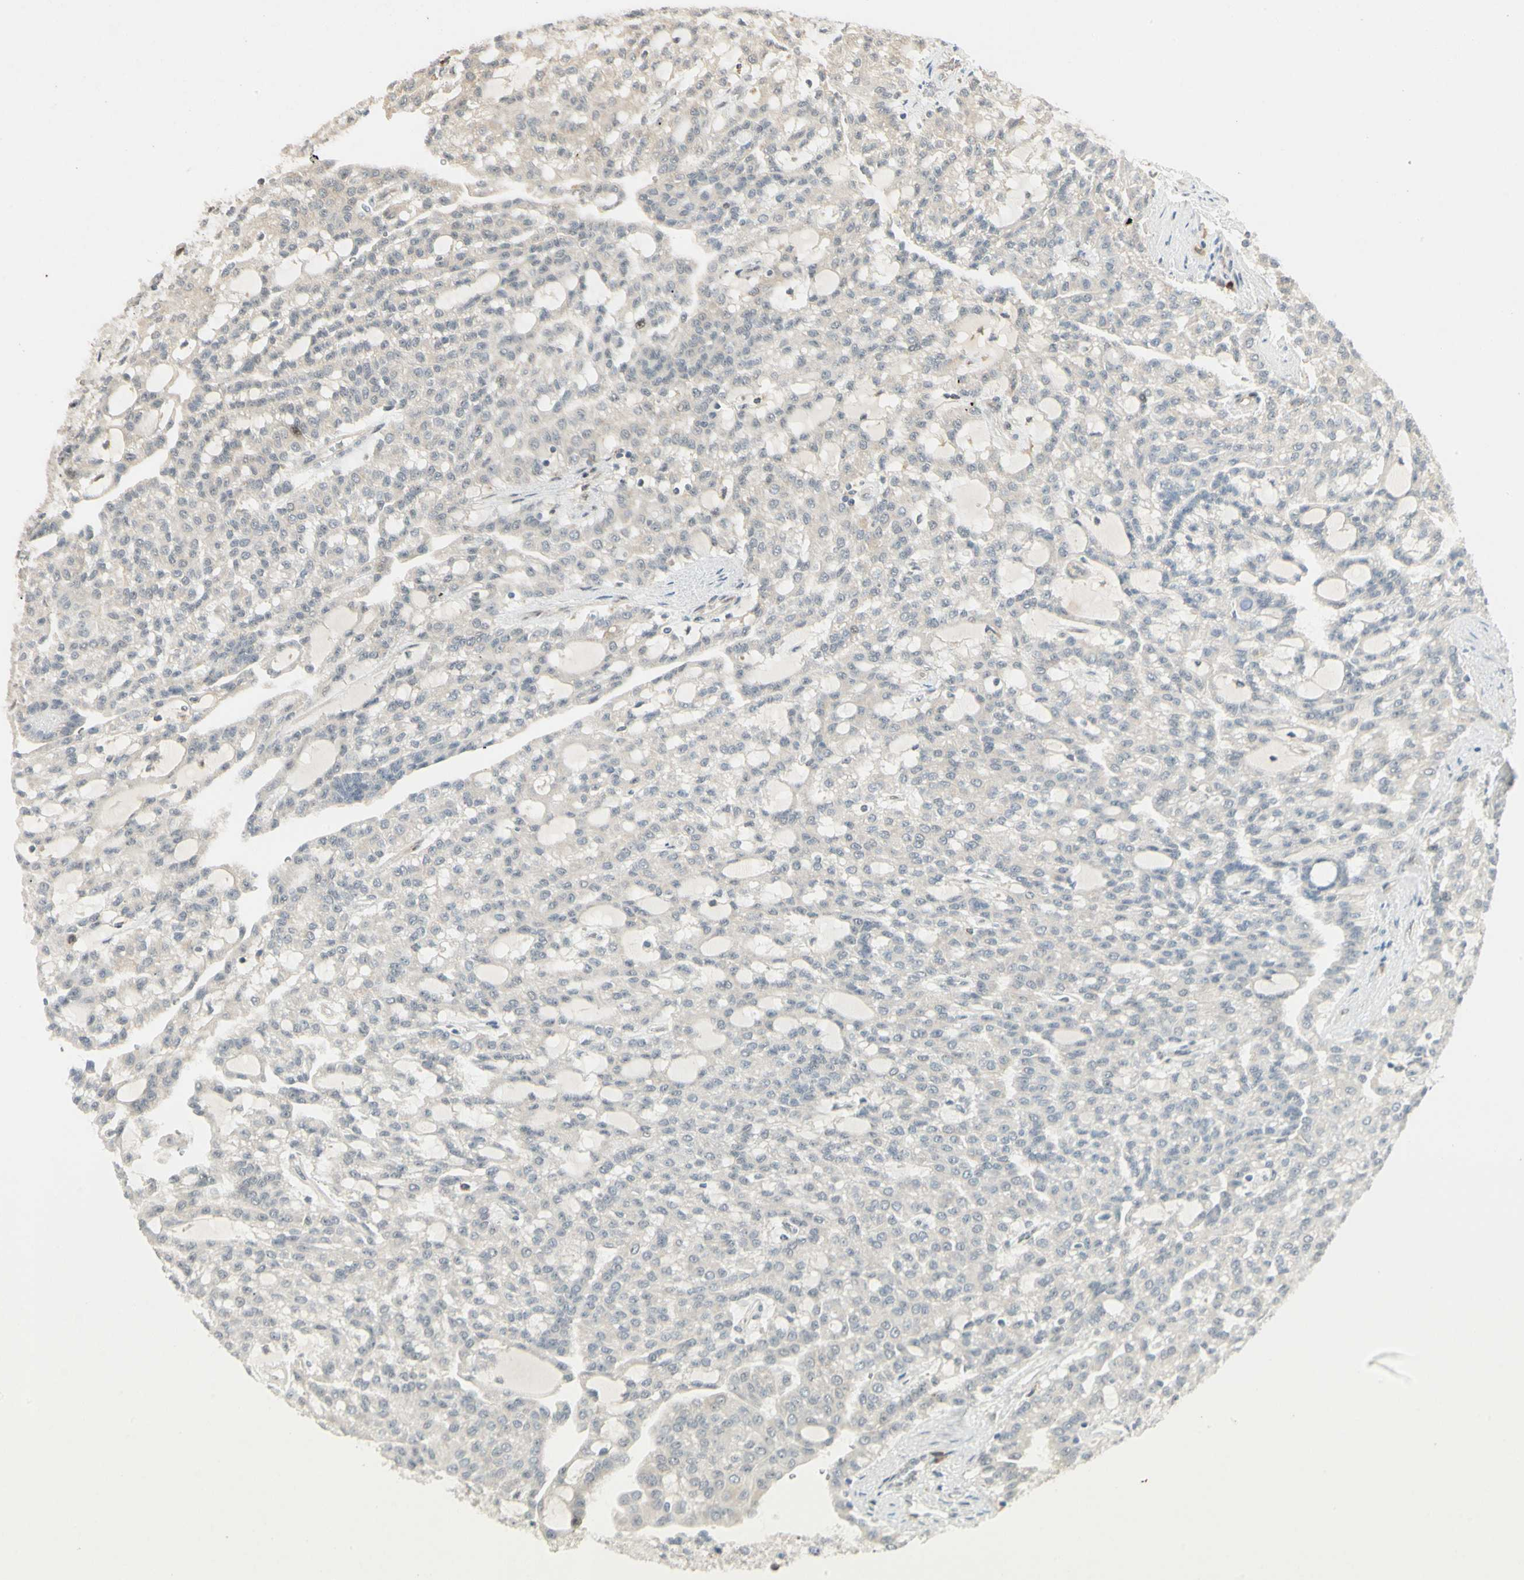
{"staining": {"intensity": "weak", "quantity": "<25%", "location": "cytoplasmic/membranous"}, "tissue": "renal cancer", "cell_type": "Tumor cells", "image_type": "cancer", "snomed": [{"axis": "morphology", "description": "Adenocarcinoma, NOS"}, {"axis": "topography", "description": "Kidney"}], "caption": "High power microscopy image of an immunohistochemistry histopathology image of adenocarcinoma (renal), revealing no significant positivity in tumor cells.", "gene": "FNDC3B", "patient": {"sex": "male", "age": 63}}